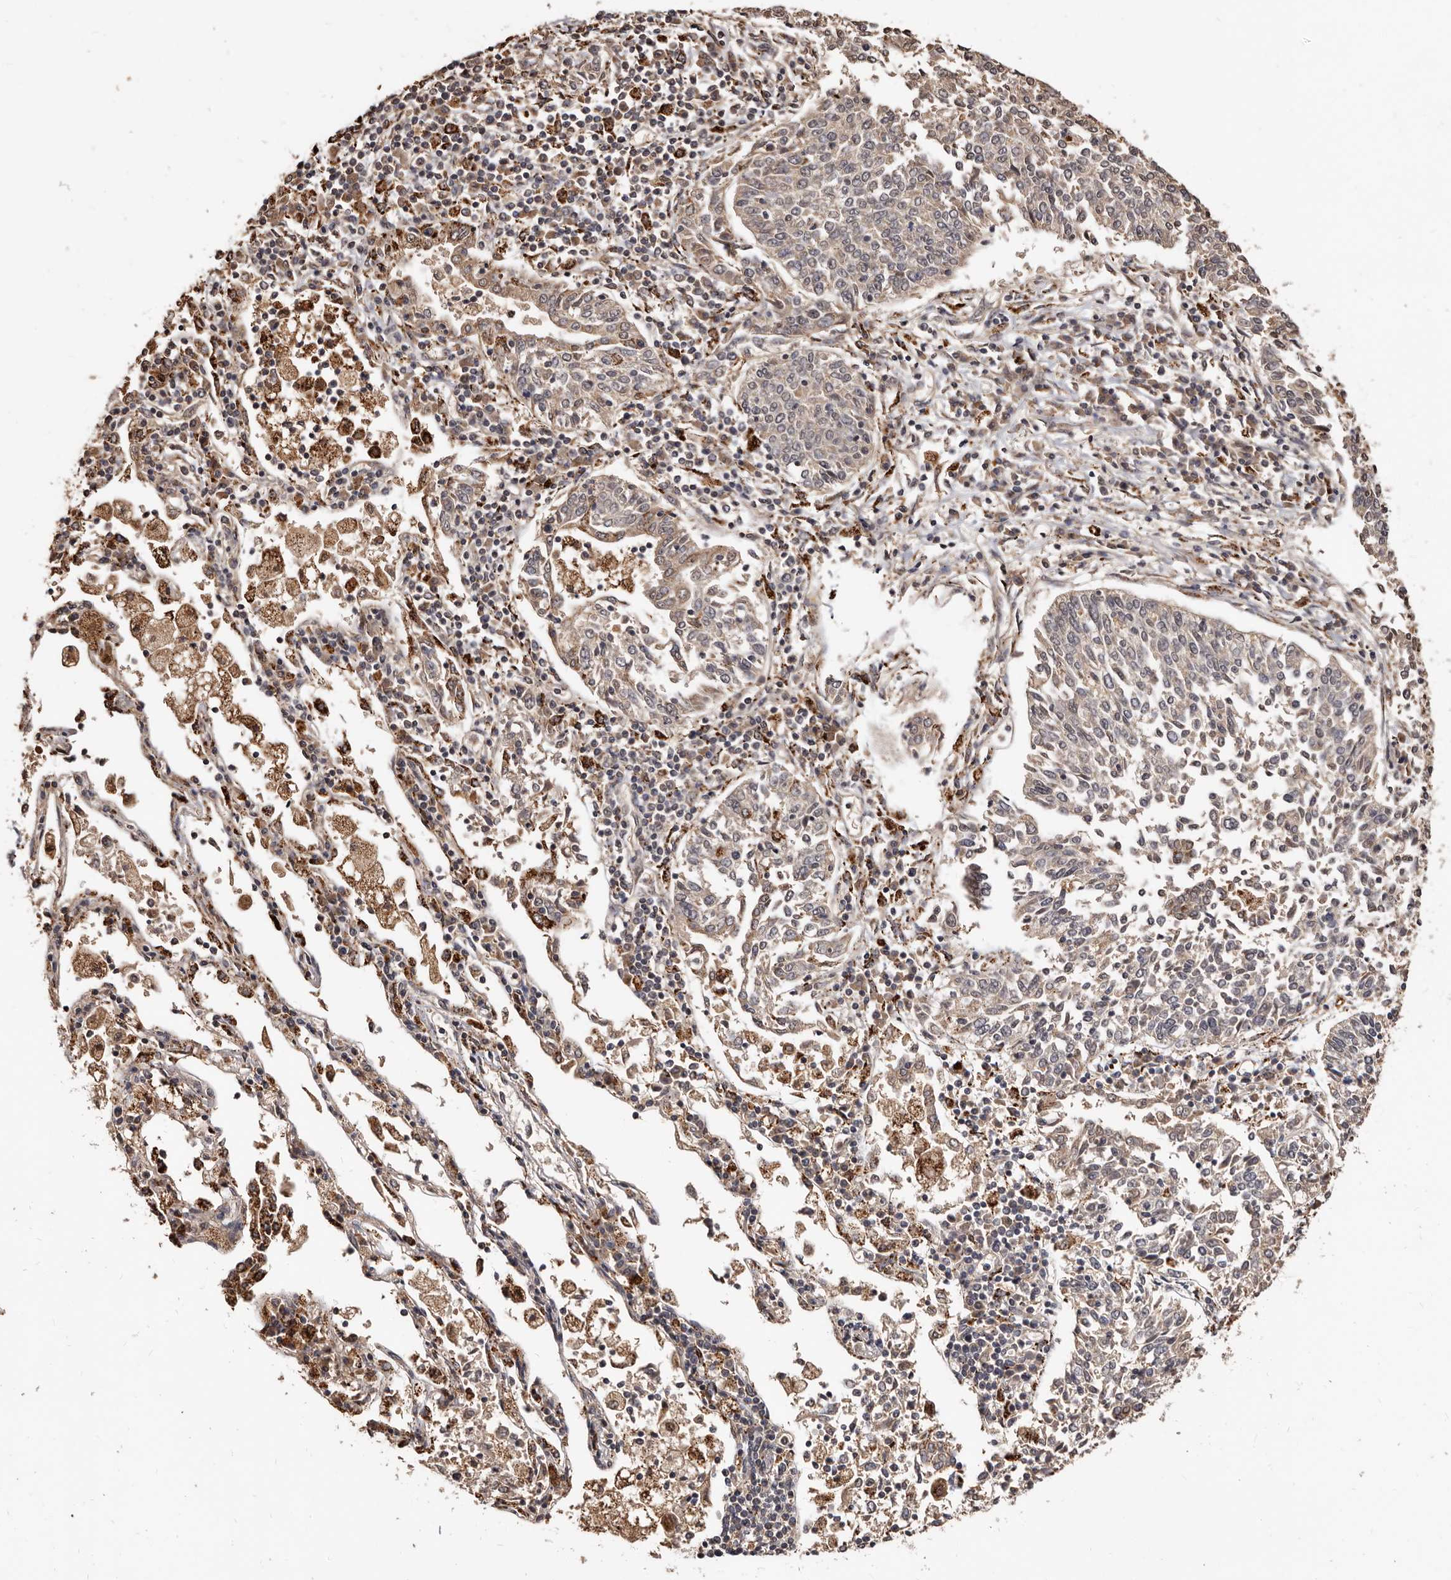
{"staining": {"intensity": "weak", "quantity": "25%-75%", "location": "cytoplasmic/membranous"}, "tissue": "lung cancer", "cell_type": "Tumor cells", "image_type": "cancer", "snomed": [{"axis": "morphology", "description": "Normal tissue, NOS"}, {"axis": "morphology", "description": "Squamous cell carcinoma, NOS"}, {"axis": "topography", "description": "Cartilage tissue"}, {"axis": "topography", "description": "Lung"}, {"axis": "topography", "description": "Peripheral nerve tissue"}], "caption": "Human squamous cell carcinoma (lung) stained with a brown dye reveals weak cytoplasmic/membranous positive expression in about 25%-75% of tumor cells.", "gene": "AKAP7", "patient": {"sex": "female", "age": 49}}